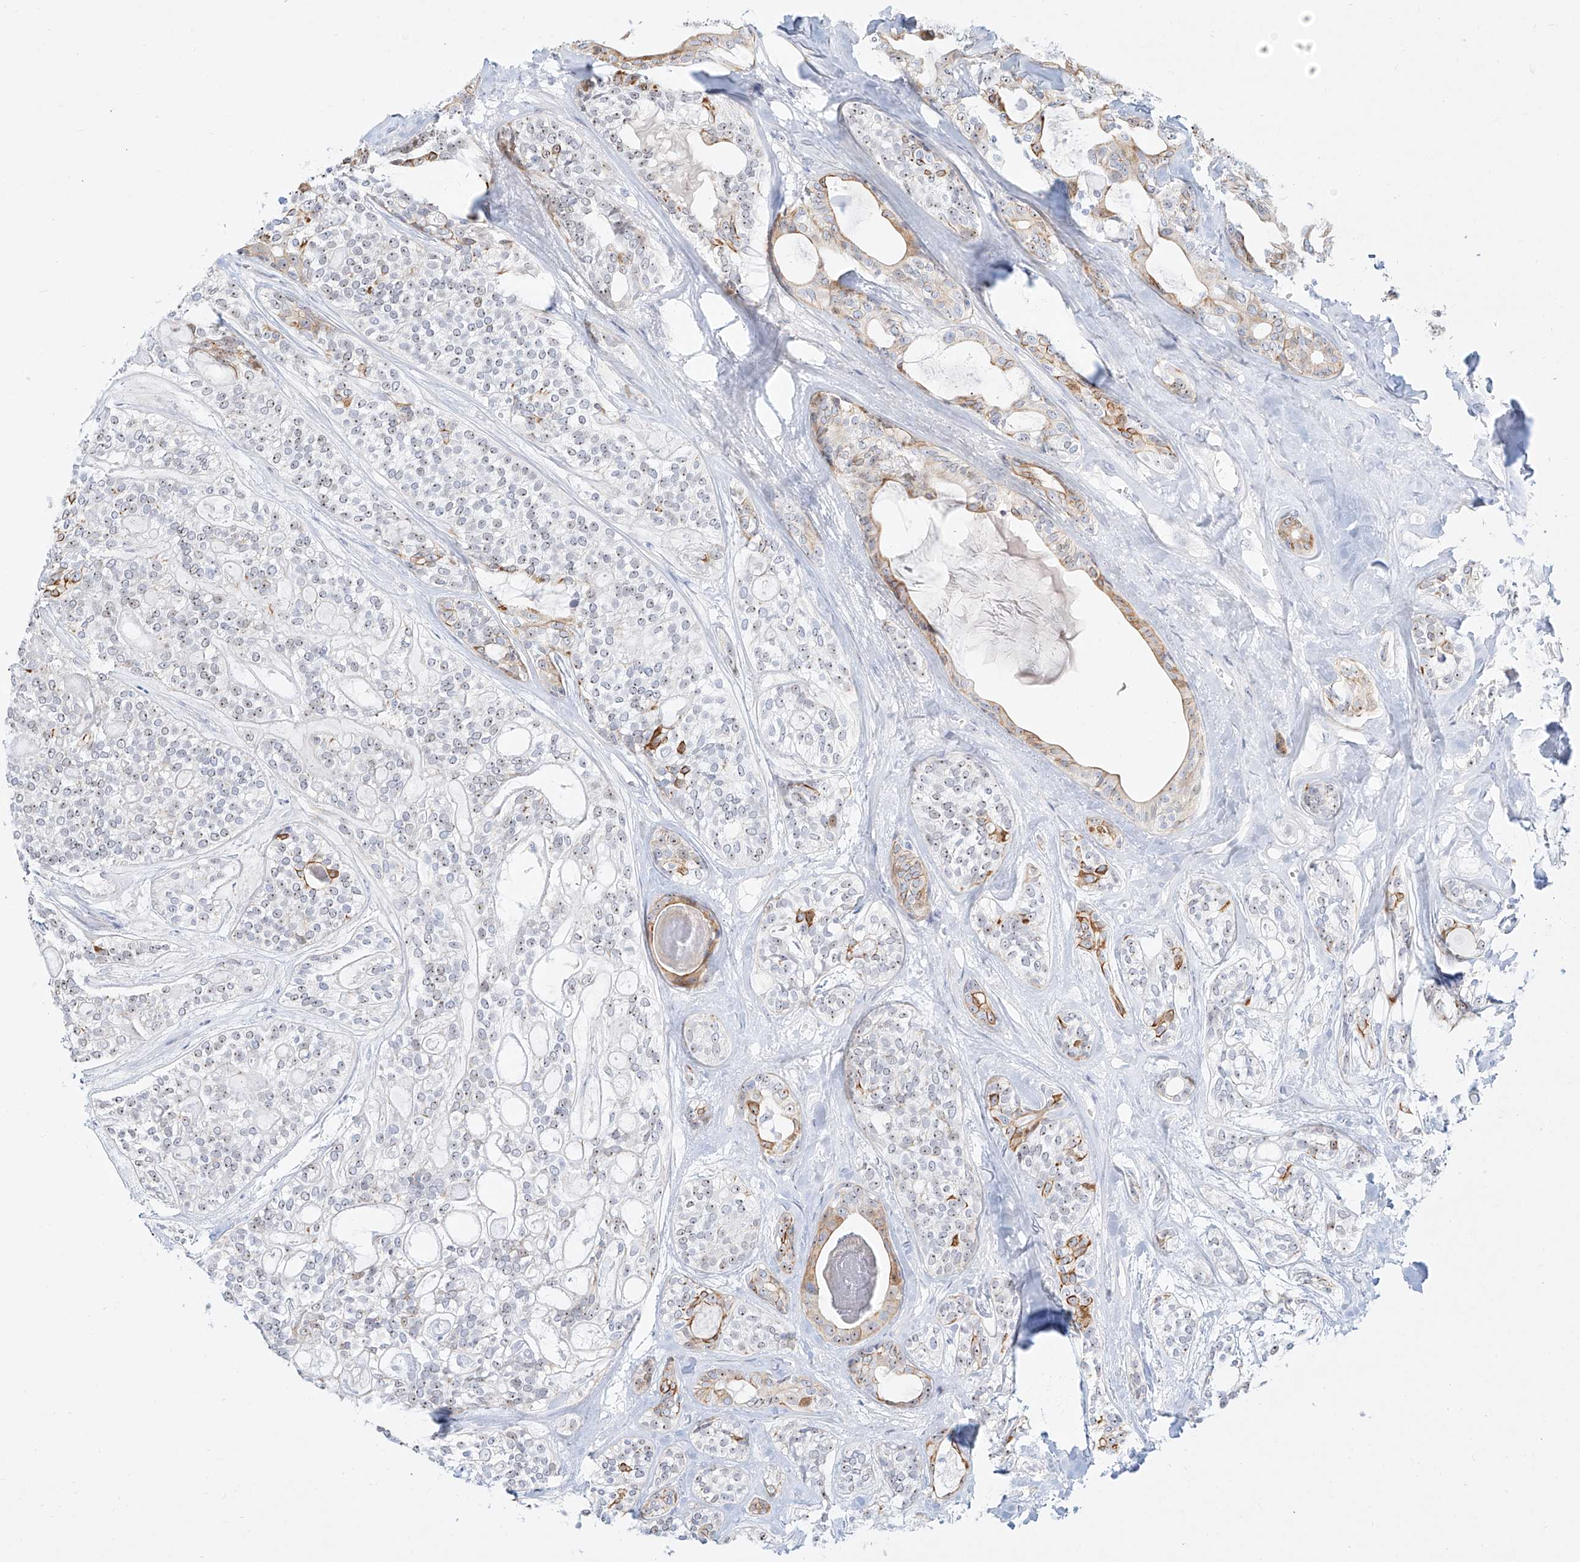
{"staining": {"intensity": "moderate", "quantity": "<25%", "location": "cytoplasmic/membranous,nuclear"}, "tissue": "head and neck cancer", "cell_type": "Tumor cells", "image_type": "cancer", "snomed": [{"axis": "morphology", "description": "Adenocarcinoma, NOS"}, {"axis": "topography", "description": "Head-Neck"}], "caption": "Protein staining demonstrates moderate cytoplasmic/membranous and nuclear staining in approximately <25% of tumor cells in head and neck cancer.", "gene": "SNU13", "patient": {"sex": "male", "age": 66}}